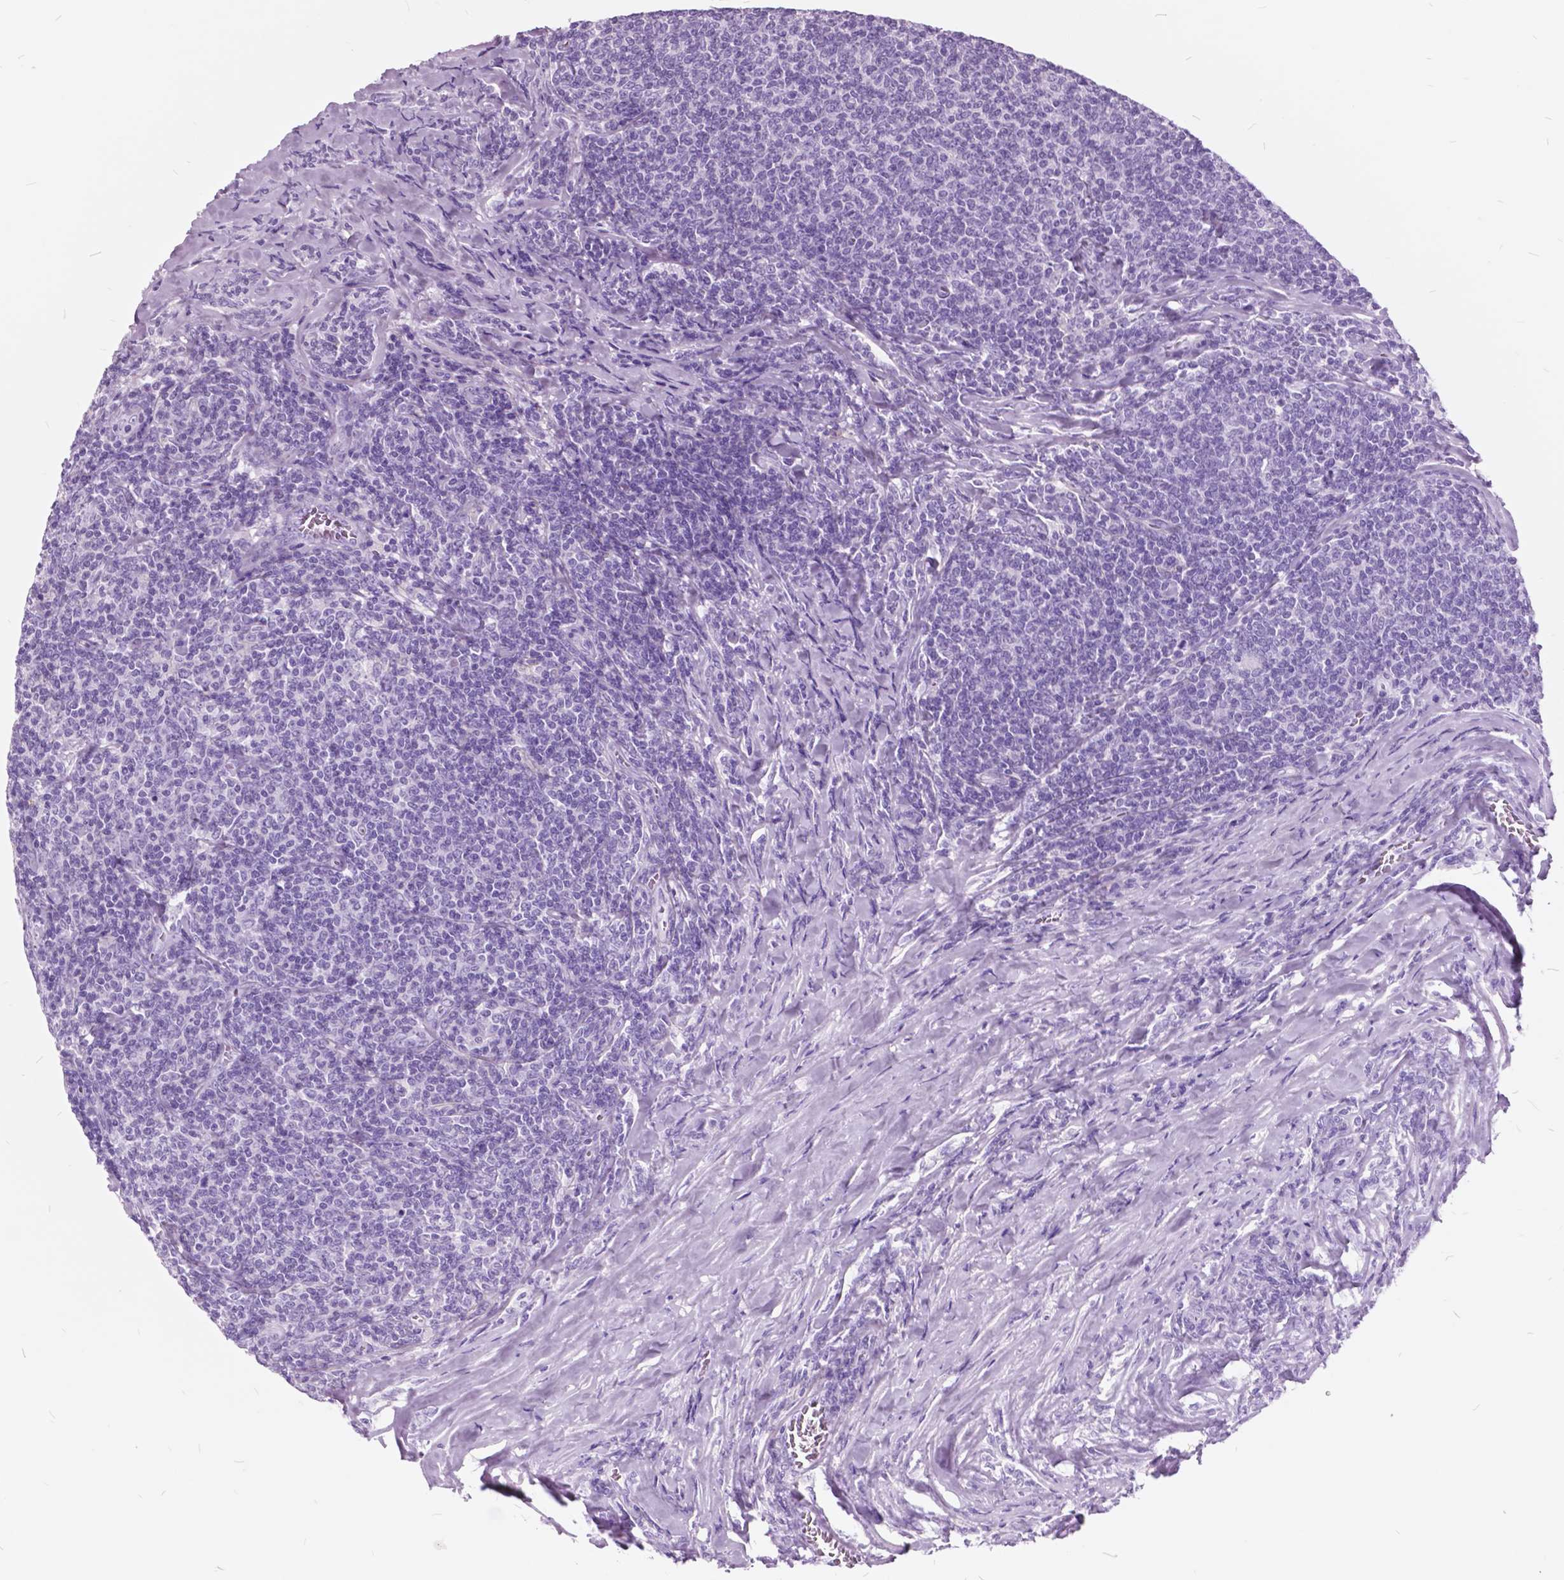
{"staining": {"intensity": "negative", "quantity": "none", "location": "none"}, "tissue": "lymphoma", "cell_type": "Tumor cells", "image_type": "cancer", "snomed": [{"axis": "morphology", "description": "Malignant lymphoma, non-Hodgkin's type, Low grade"}, {"axis": "topography", "description": "Lymph node"}], "caption": "High power microscopy micrograph of an immunohistochemistry micrograph of low-grade malignant lymphoma, non-Hodgkin's type, revealing no significant staining in tumor cells.", "gene": "GDF9", "patient": {"sex": "male", "age": 52}}